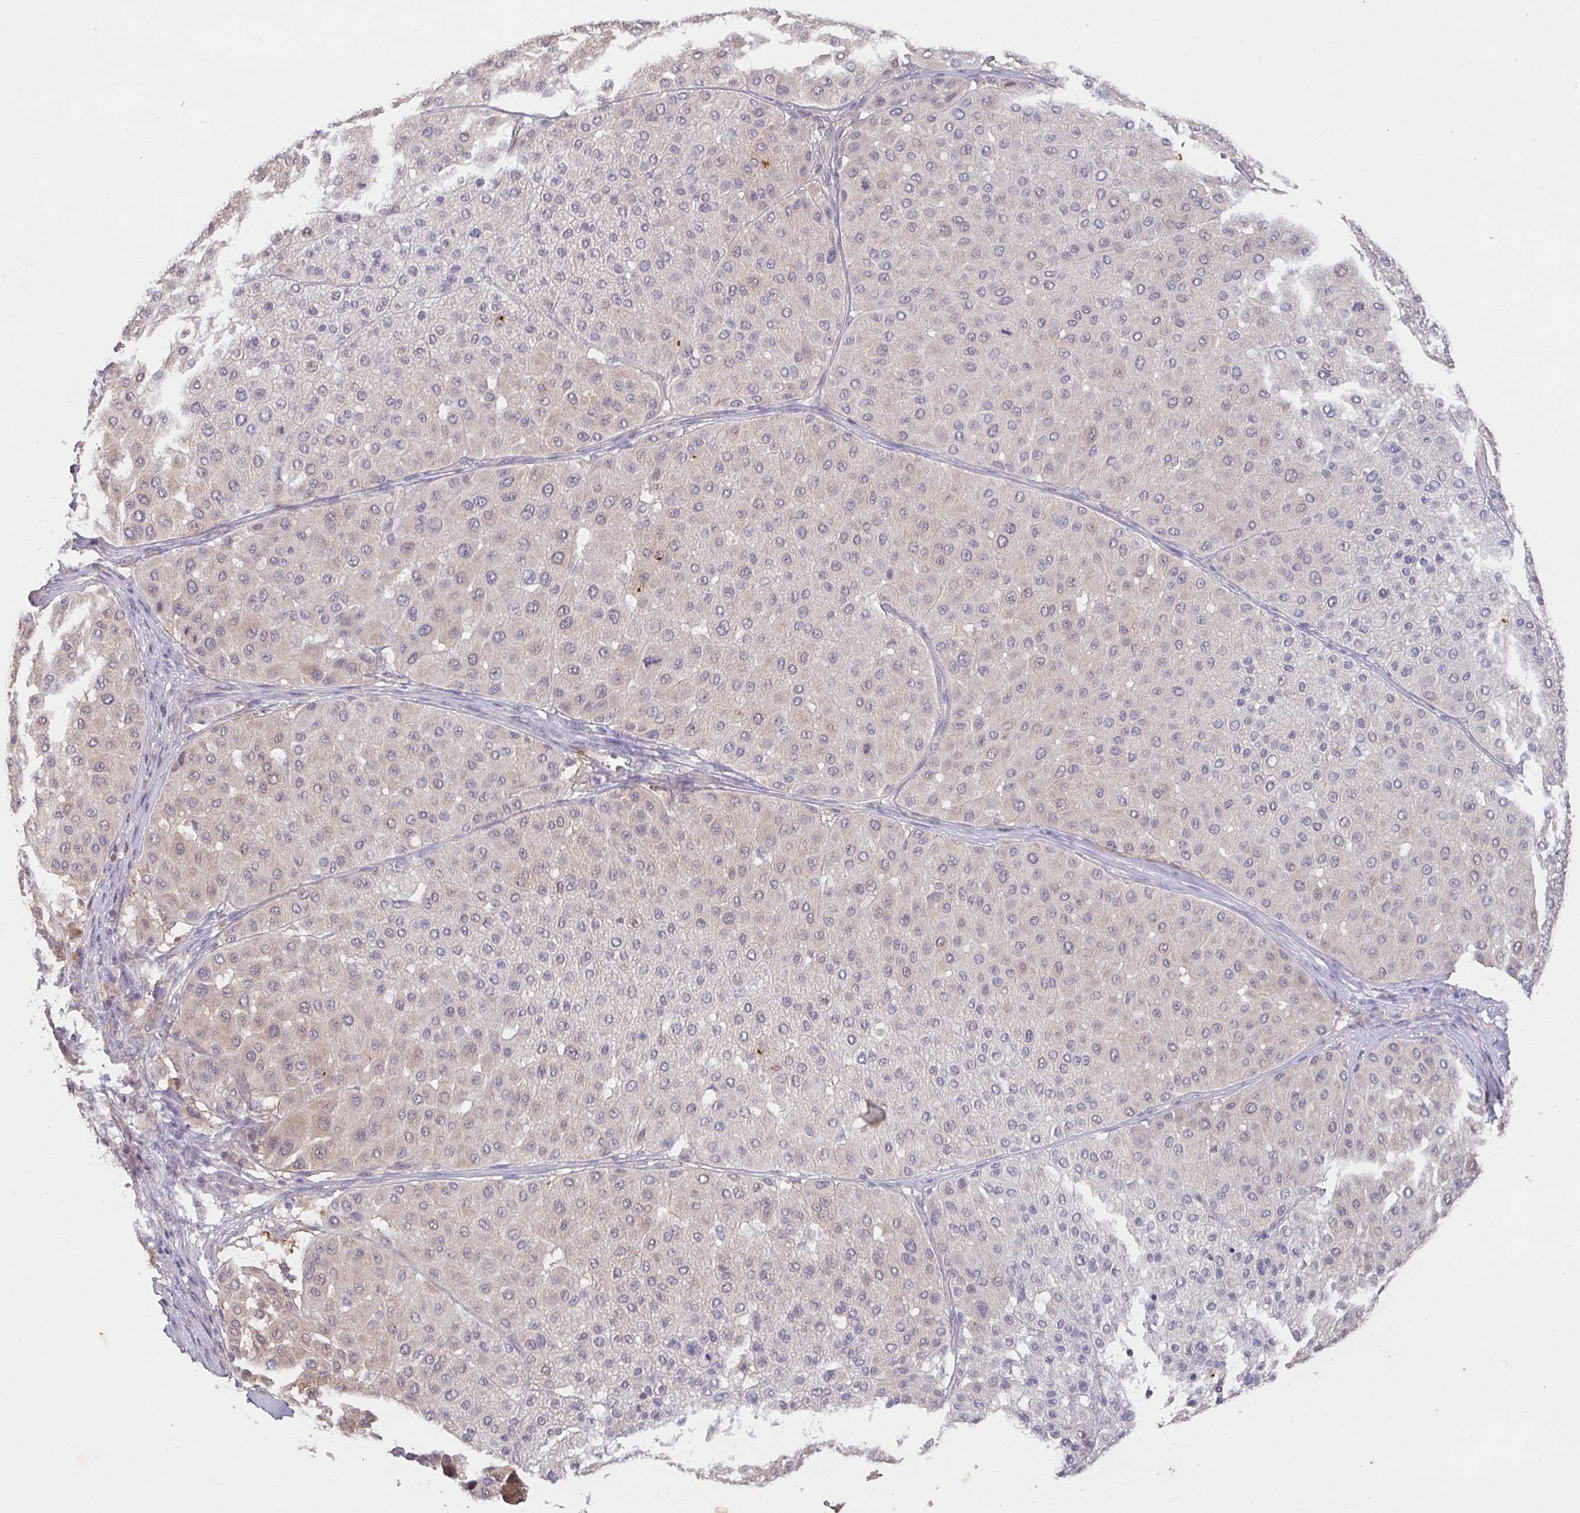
{"staining": {"intensity": "negative", "quantity": "none", "location": "none"}, "tissue": "melanoma", "cell_type": "Tumor cells", "image_type": "cancer", "snomed": [{"axis": "morphology", "description": "Malignant melanoma, Metastatic site"}, {"axis": "topography", "description": "Smooth muscle"}], "caption": "There is no significant positivity in tumor cells of melanoma.", "gene": "SHISA4", "patient": {"sex": "male", "age": 41}}